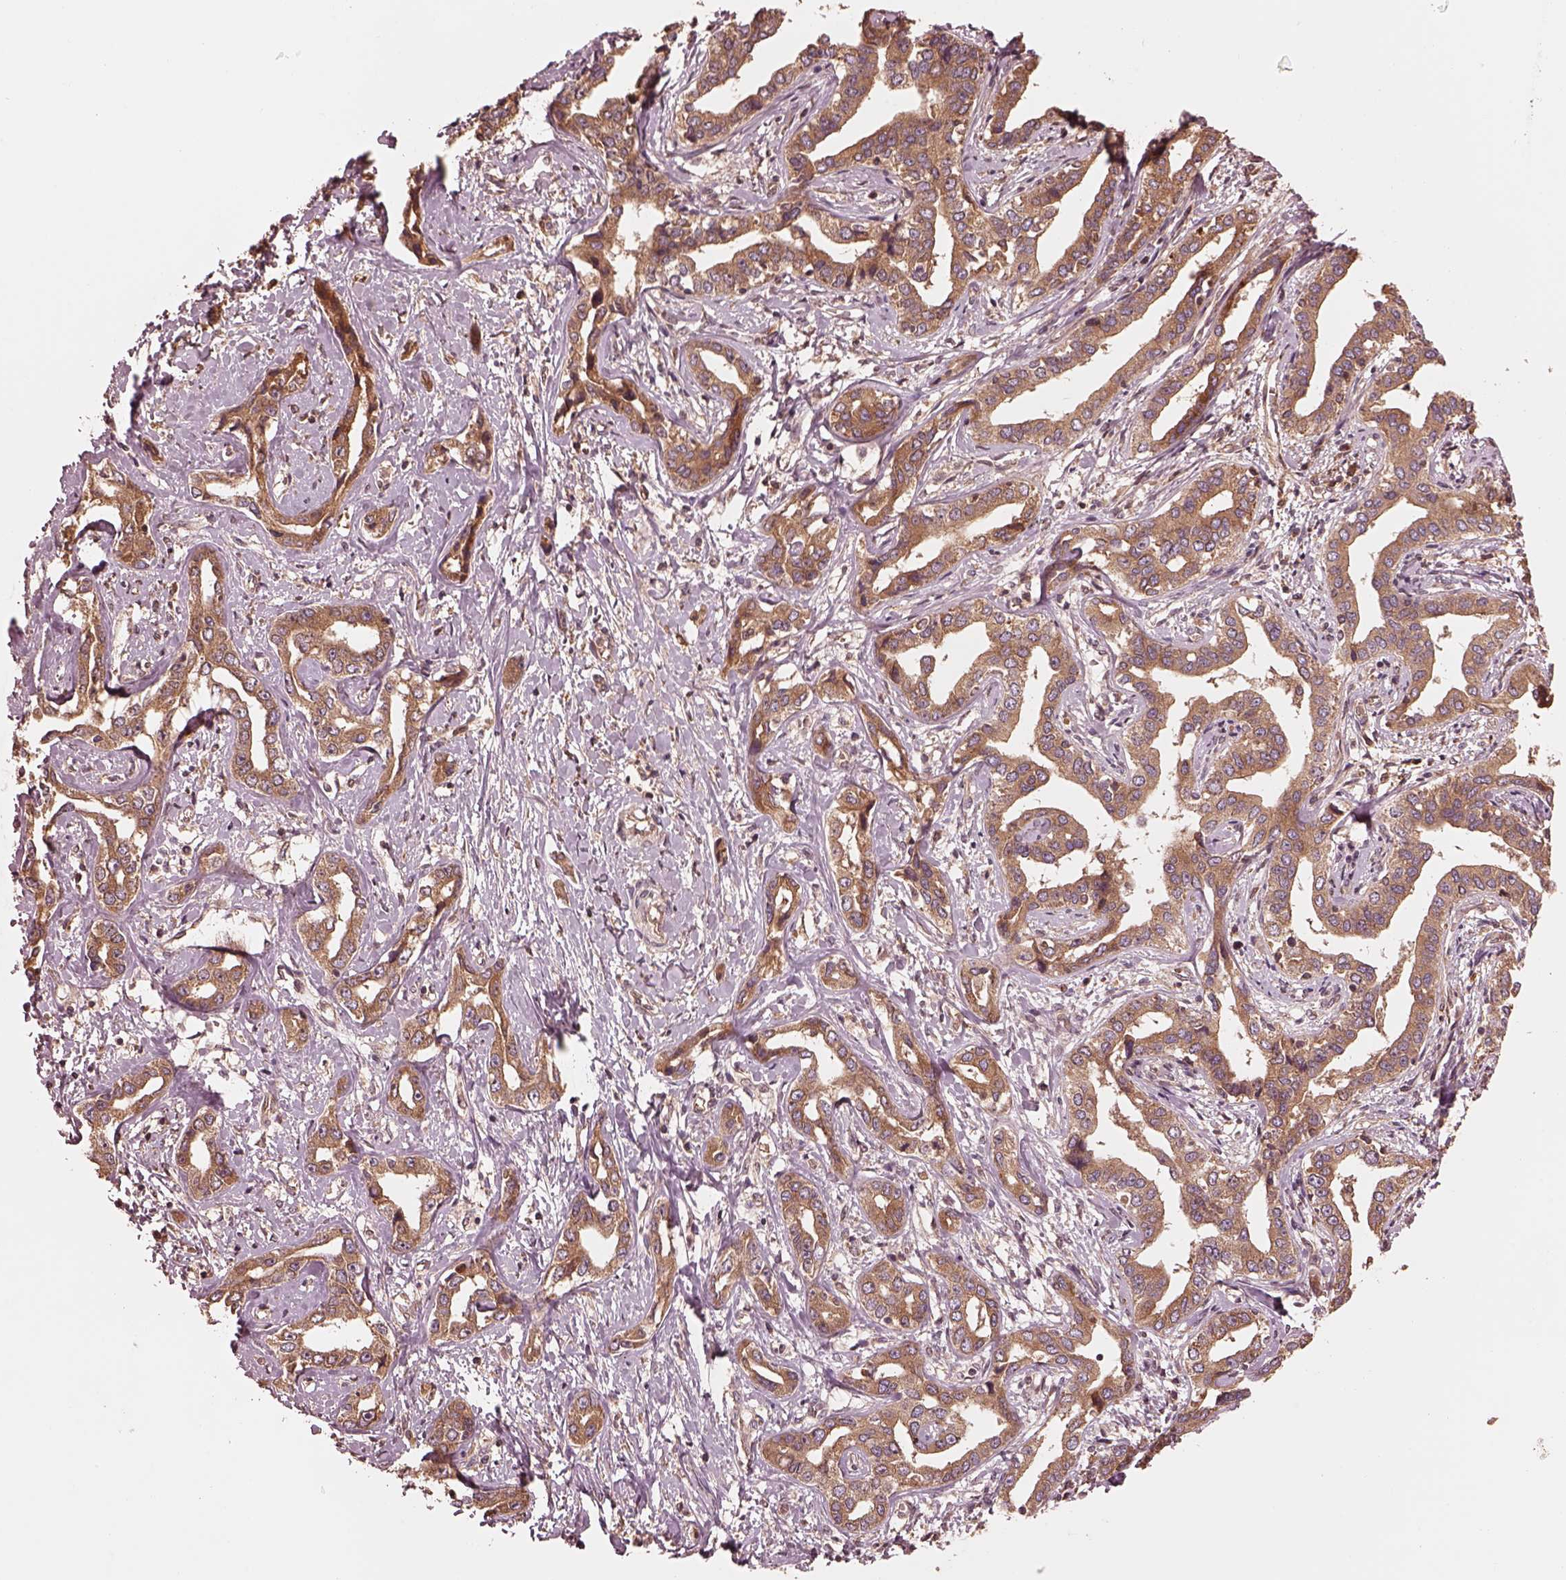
{"staining": {"intensity": "moderate", "quantity": ">75%", "location": "cytoplasmic/membranous"}, "tissue": "liver cancer", "cell_type": "Tumor cells", "image_type": "cancer", "snomed": [{"axis": "morphology", "description": "Cholangiocarcinoma"}, {"axis": "topography", "description": "Liver"}], "caption": "There is medium levels of moderate cytoplasmic/membranous expression in tumor cells of liver cholangiocarcinoma, as demonstrated by immunohistochemical staining (brown color).", "gene": "PIK3R2", "patient": {"sex": "male", "age": 59}}